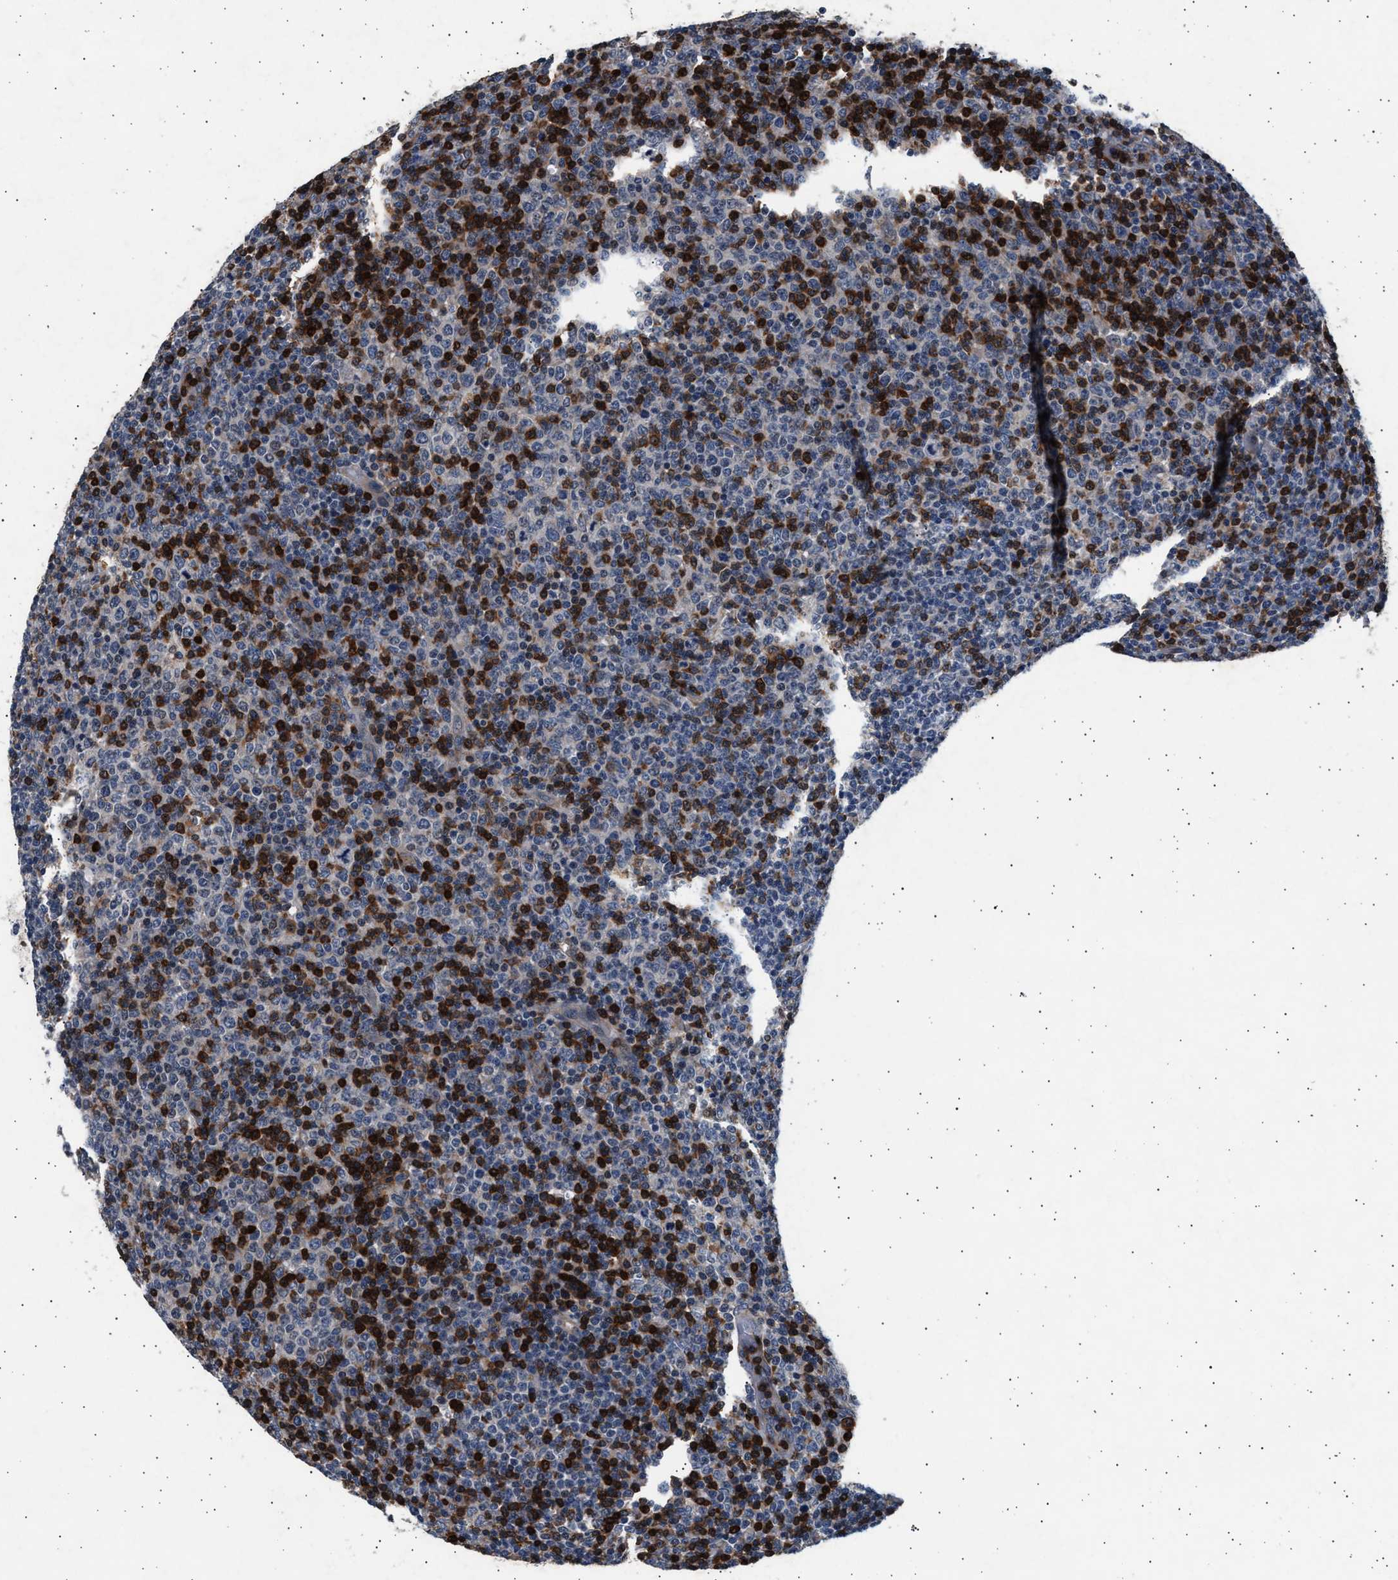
{"staining": {"intensity": "negative", "quantity": "none", "location": "none"}, "tissue": "lymphoma", "cell_type": "Tumor cells", "image_type": "cancer", "snomed": [{"axis": "morphology", "description": "Malignant lymphoma, non-Hodgkin's type, Low grade"}, {"axis": "topography", "description": "Lymph node"}], "caption": "Malignant lymphoma, non-Hodgkin's type (low-grade) was stained to show a protein in brown. There is no significant staining in tumor cells. Nuclei are stained in blue.", "gene": "GRAP2", "patient": {"sex": "male", "age": 70}}